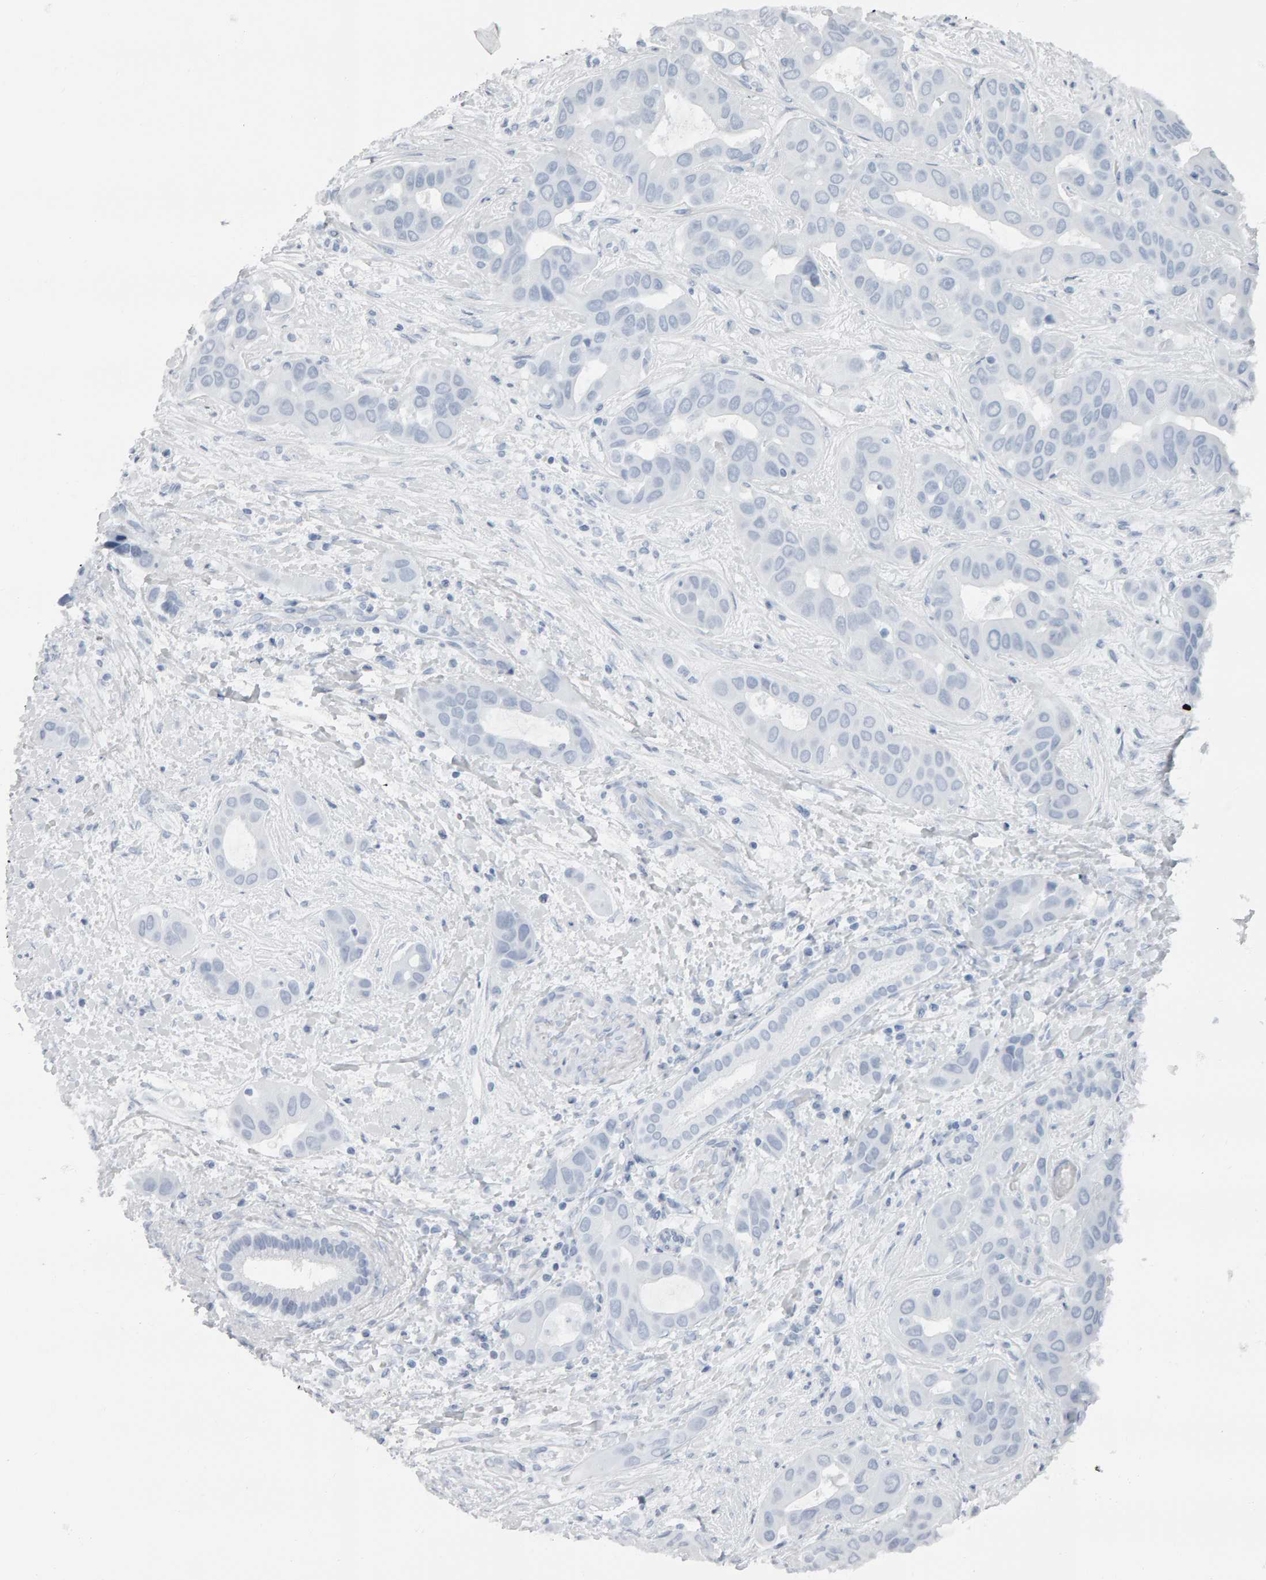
{"staining": {"intensity": "negative", "quantity": "none", "location": "none"}, "tissue": "liver cancer", "cell_type": "Tumor cells", "image_type": "cancer", "snomed": [{"axis": "morphology", "description": "Cholangiocarcinoma"}, {"axis": "topography", "description": "Liver"}], "caption": "Tumor cells show no significant expression in cholangiocarcinoma (liver).", "gene": "SPACA3", "patient": {"sex": "female", "age": 52}}